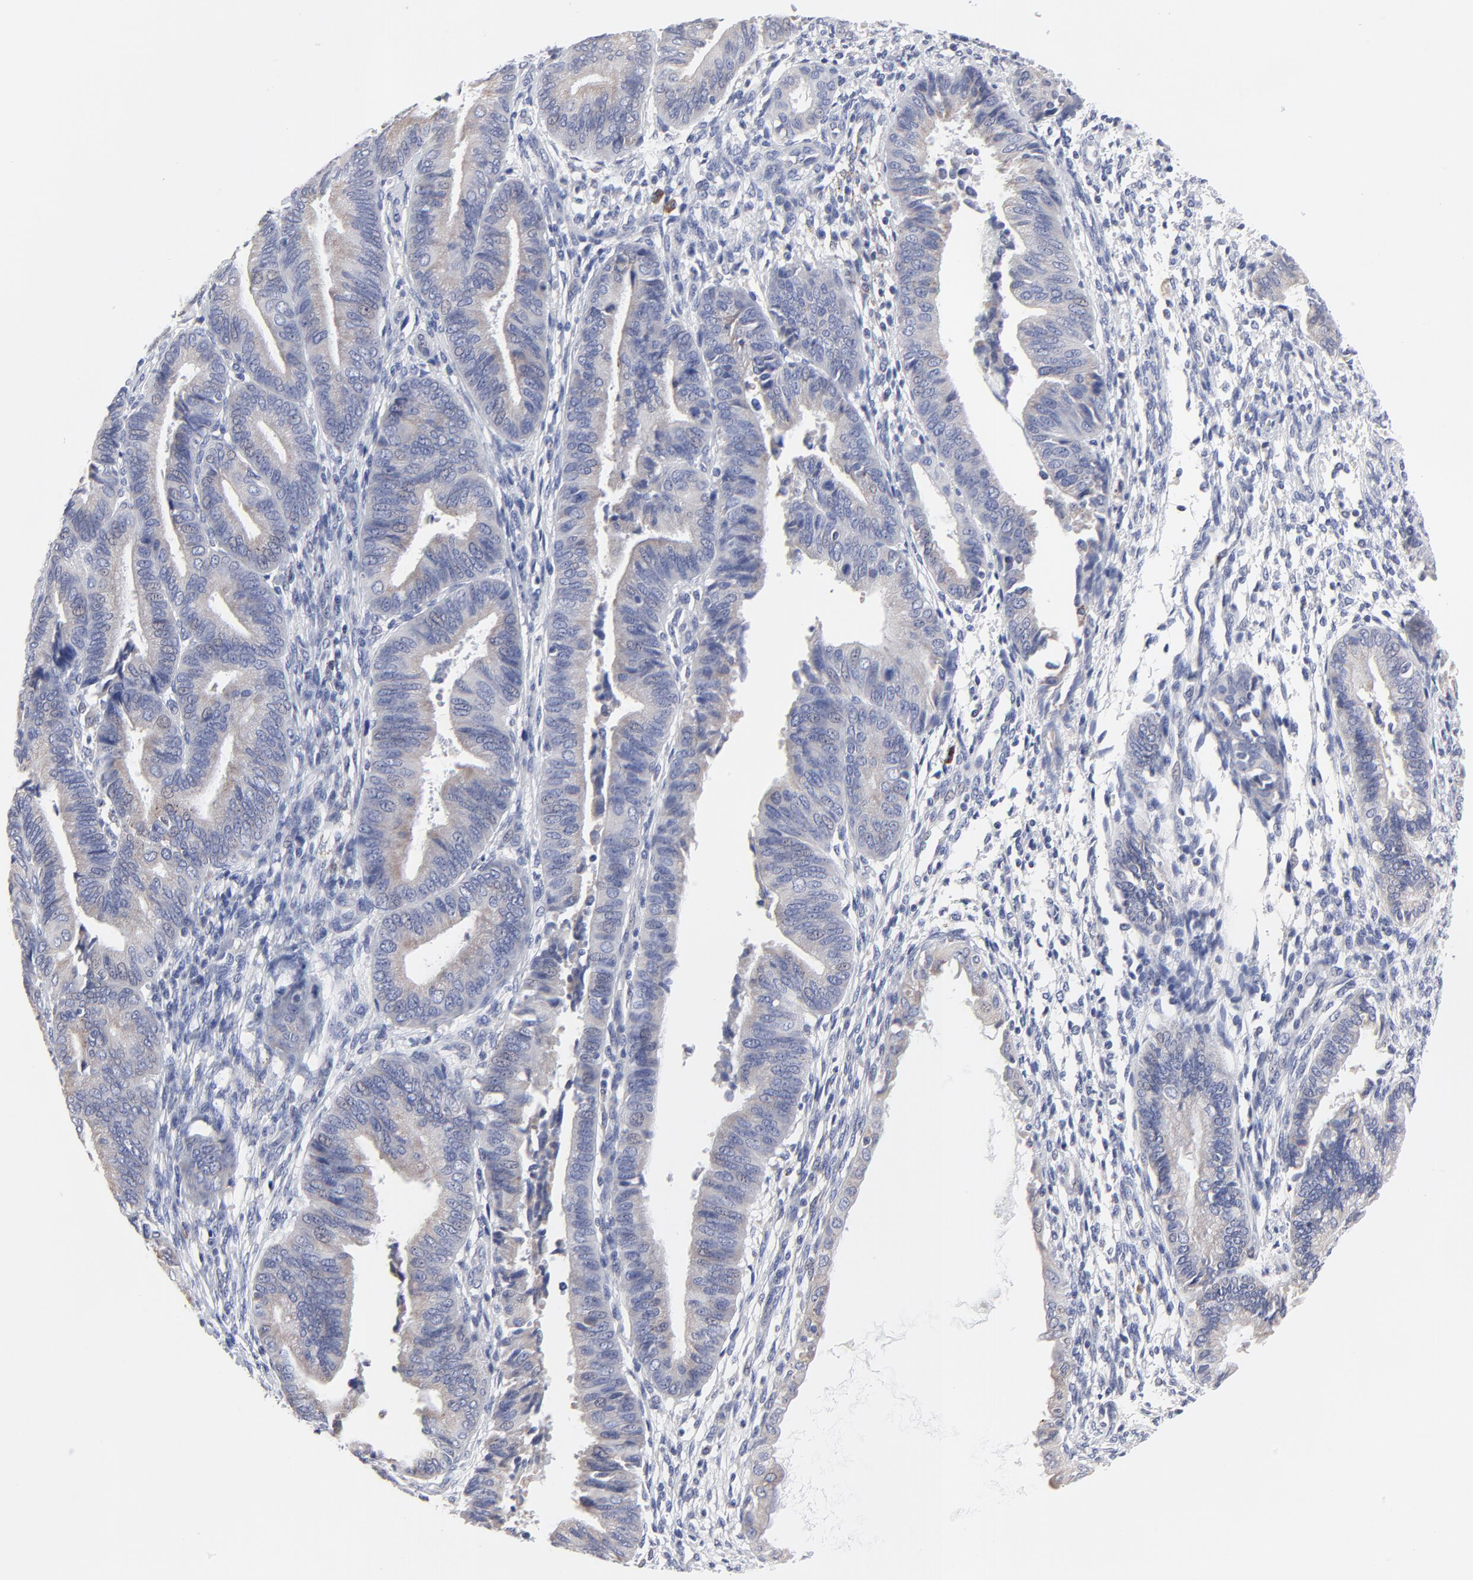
{"staining": {"intensity": "weak", "quantity": ">75%", "location": "cytoplasmic/membranous"}, "tissue": "endometrial cancer", "cell_type": "Tumor cells", "image_type": "cancer", "snomed": [{"axis": "morphology", "description": "Adenocarcinoma, NOS"}, {"axis": "topography", "description": "Endometrium"}], "caption": "Immunohistochemistry (IHC) (DAB (3,3'-diaminobenzidine)) staining of human adenocarcinoma (endometrial) displays weak cytoplasmic/membranous protein staining in about >75% of tumor cells.", "gene": "TRIM22", "patient": {"sex": "female", "age": 63}}